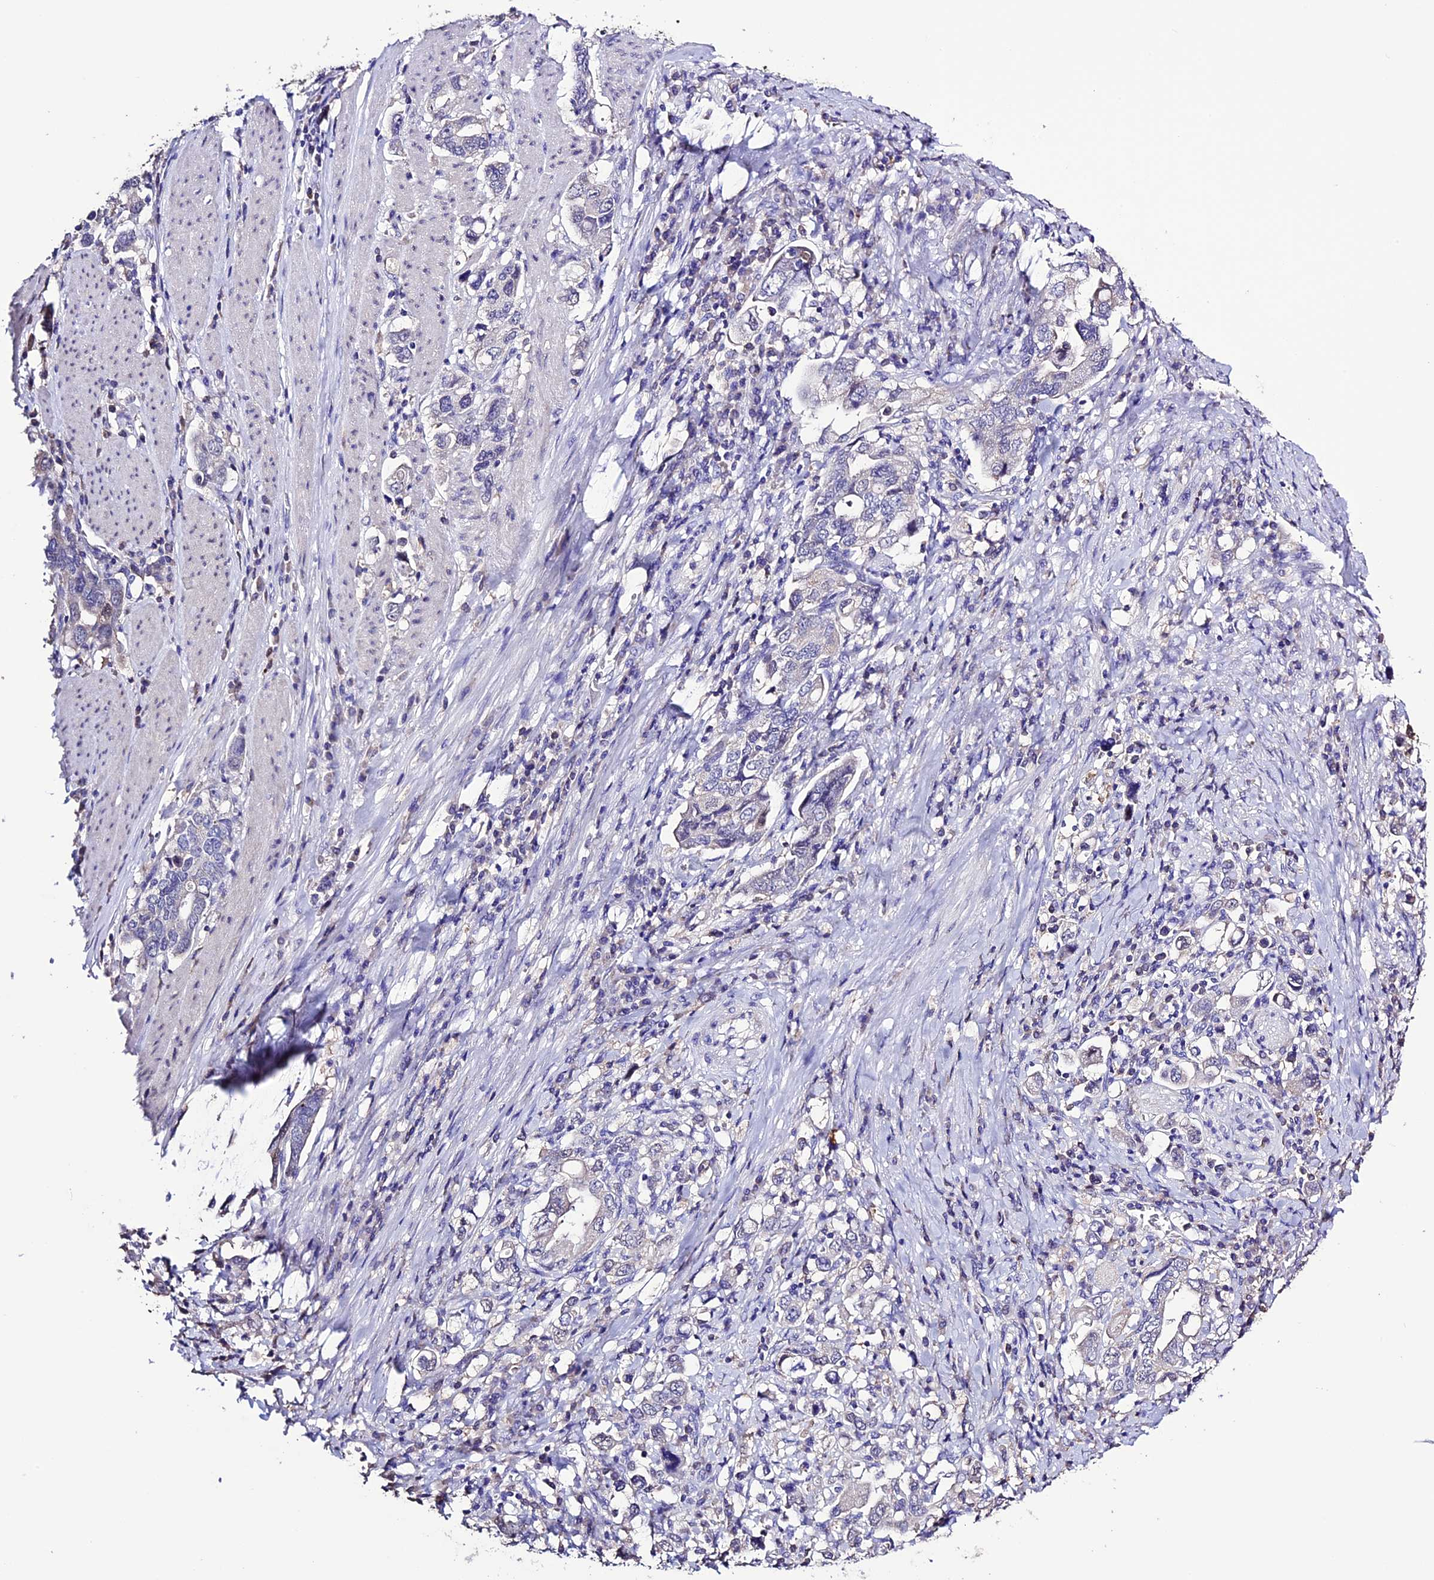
{"staining": {"intensity": "negative", "quantity": "none", "location": "none"}, "tissue": "stomach cancer", "cell_type": "Tumor cells", "image_type": "cancer", "snomed": [{"axis": "morphology", "description": "Adenocarcinoma, NOS"}, {"axis": "topography", "description": "Stomach, upper"}, {"axis": "topography", "description": "Stomach"}], "caption": "An IHC micrograph of stomach cancer (adenocarcinoma) is shown. There is no staining in tumor cells of stomach cancer (adenocarcinoma).", "gene": "DIS3L", "patient": {"sex": "male", "age": 62}}